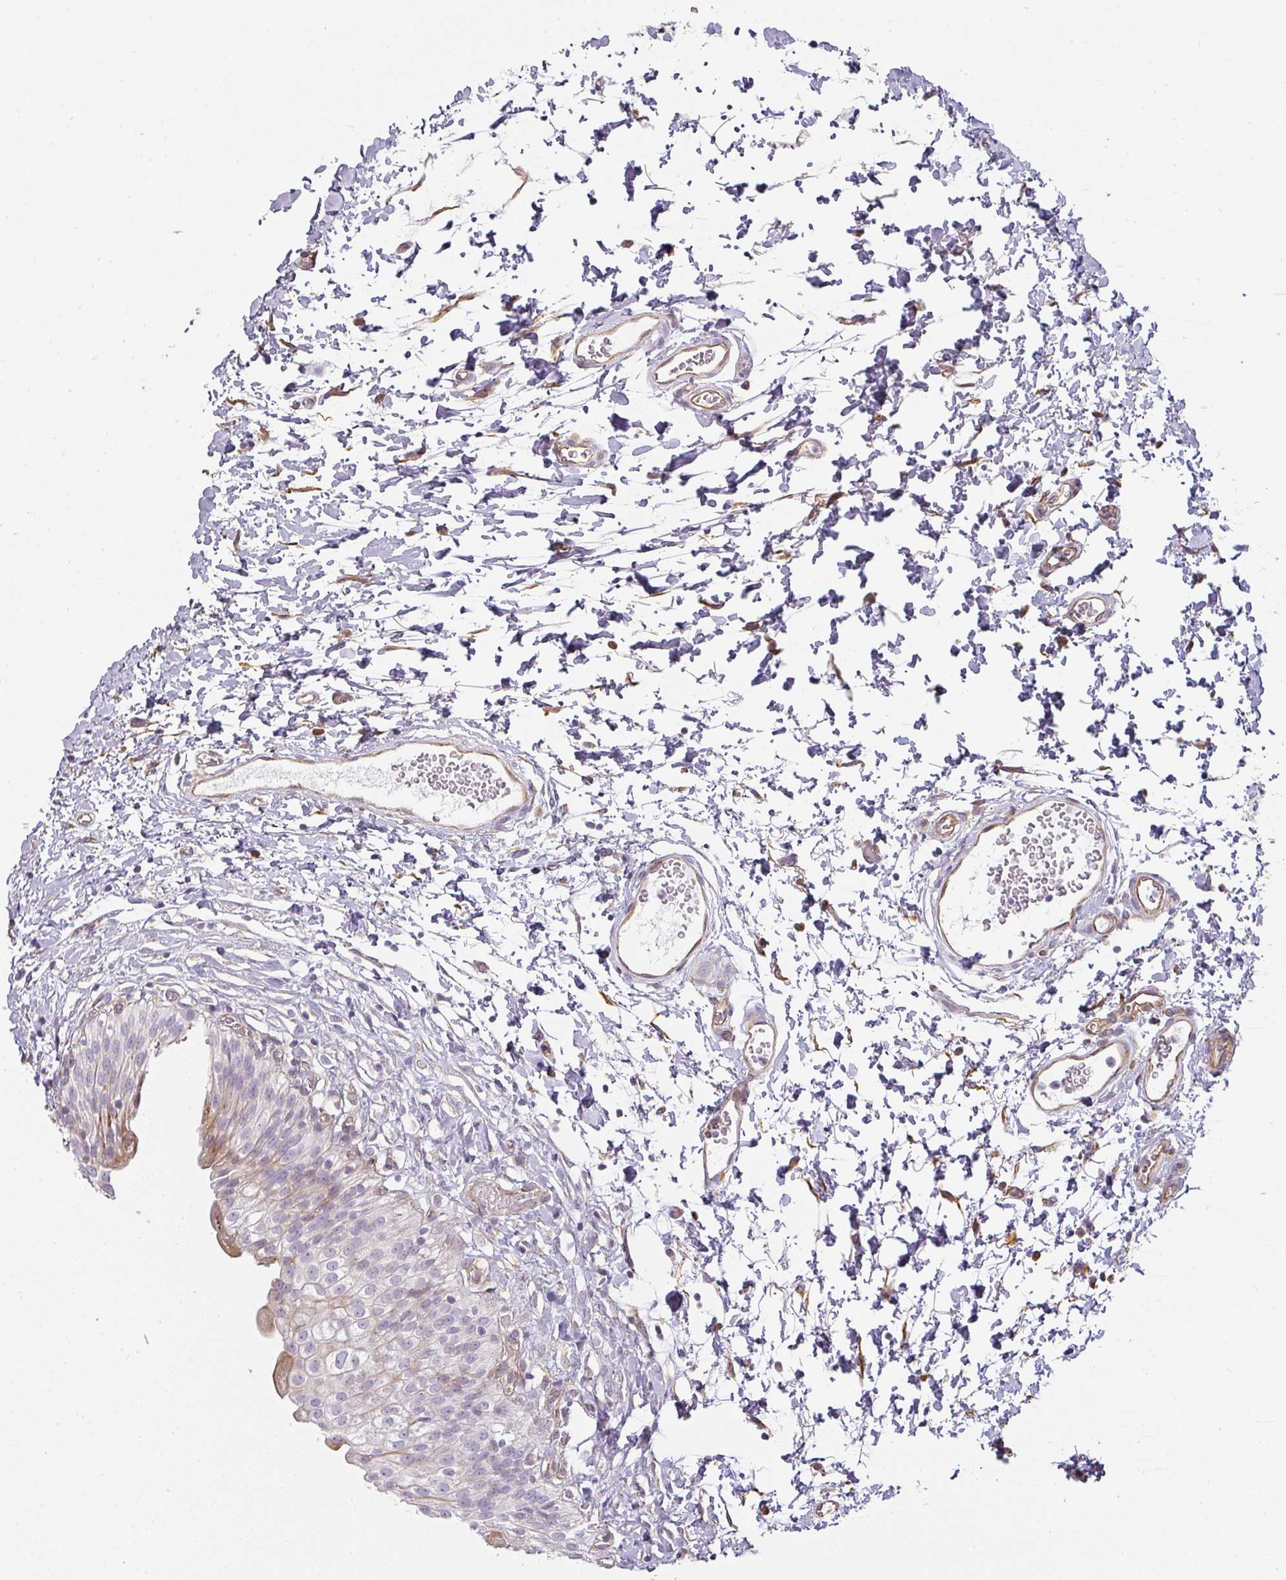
{"staining": {"intensity": "moderate", "quantity": "<25%", "location": "cytoplasmic/membranous"}, "tissue": "urinary bladder", "cell_type": "Urothelial cells", "image_type": "normal", "snomed": [{"axis": "morphology", "description": "Normal tissue, NOS"}, {"axis": "topography", "description": "Urinary bladder"}], "caption": "Immunohistochemical staining of normal urinary bladder displays <25% levels of moderate cytoplasmic/membranous protein staining in approximately <25% of urothelial cells. (Brightfield microscopy of DAB IHC at high magnification).", "gene": "ATP8B2", "patient": {"sex": "male", "age": 51}}